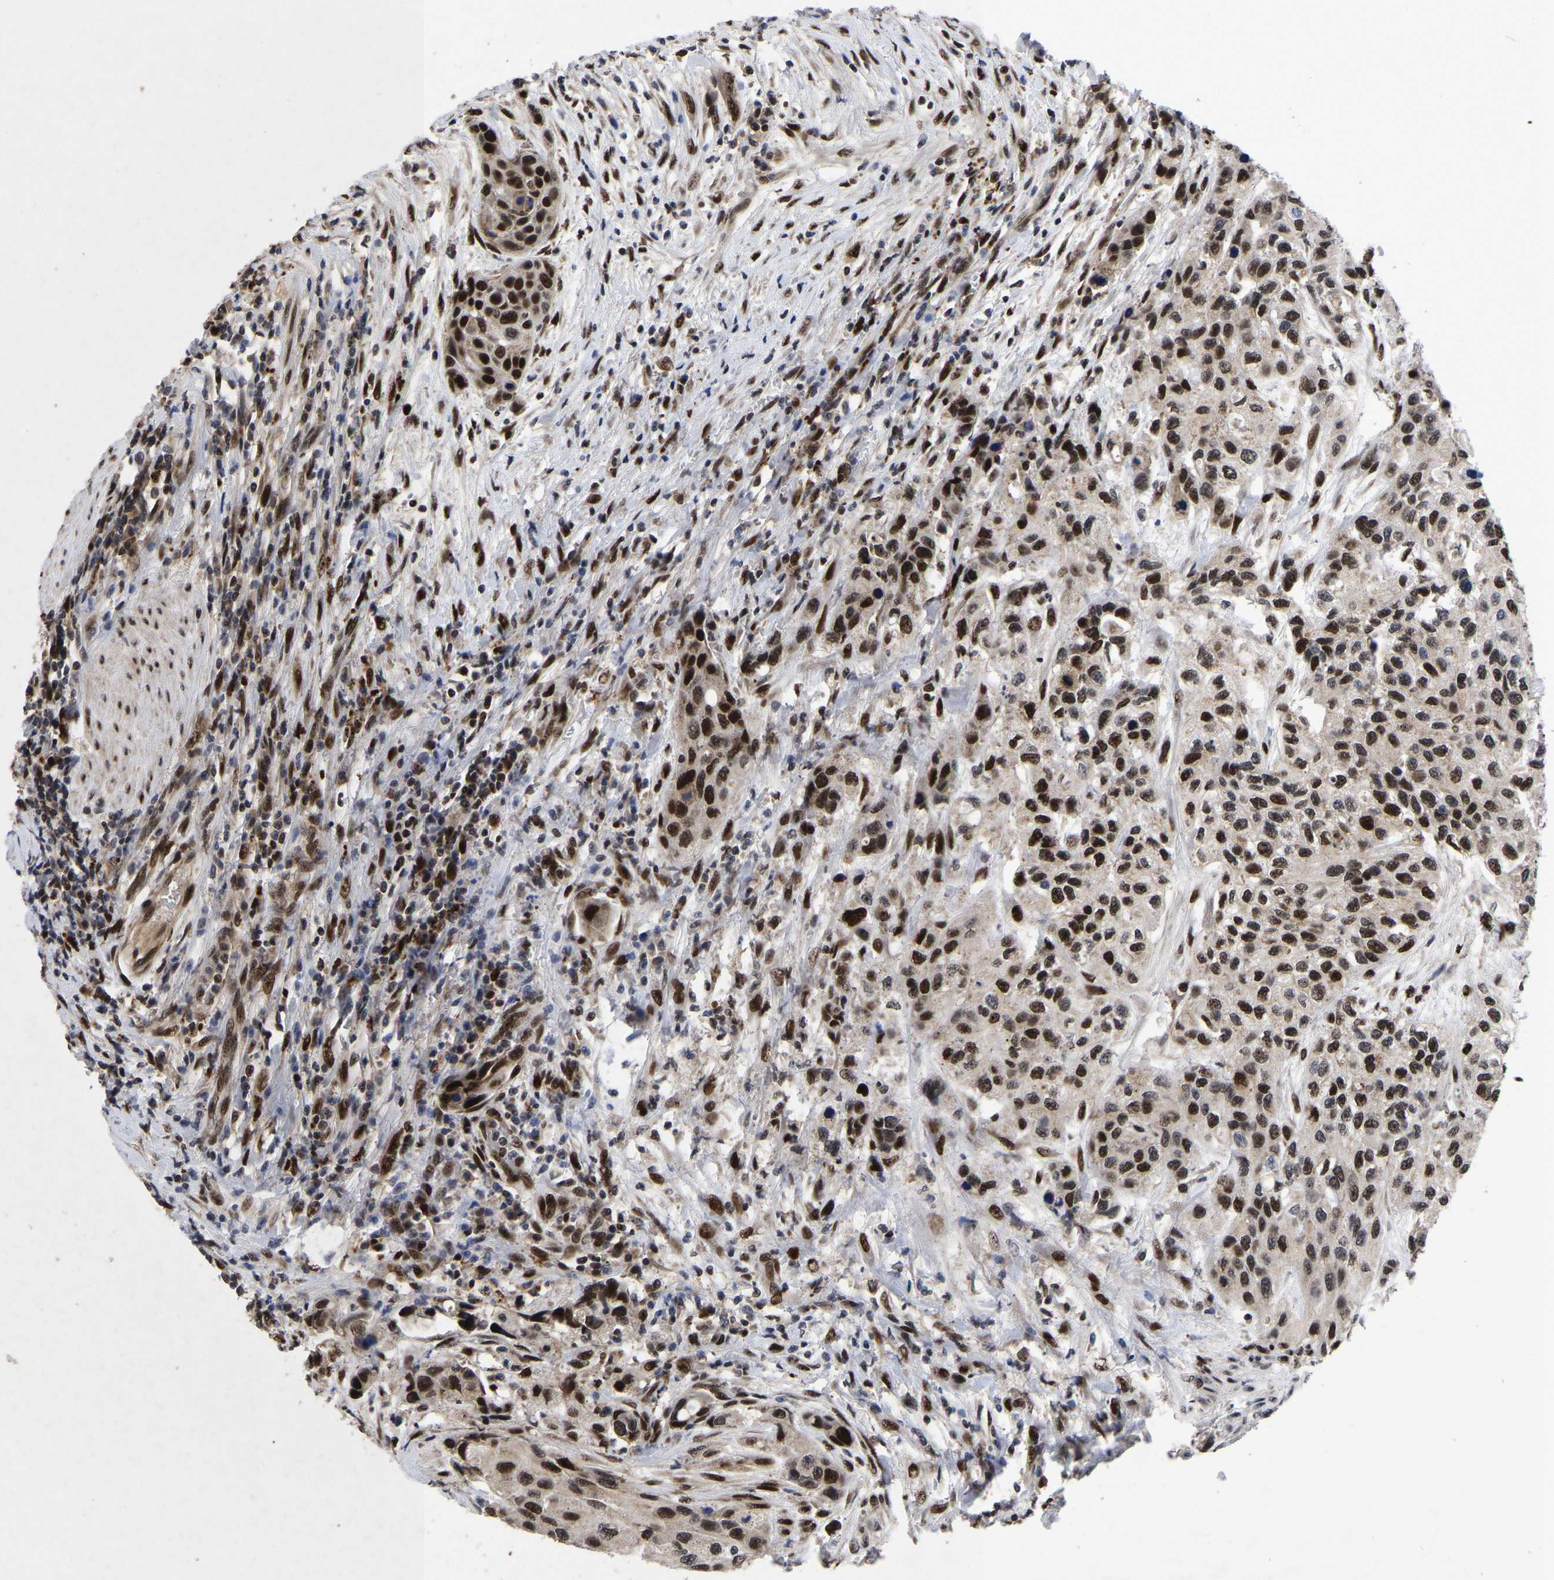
{"staining": {"intensity": "strong", "quantity": ">75%", "location": "nuclear"}, "tissue": "urothelial cancer", "cell_type": "Tumor cells", "image_type": "cancer", "snomed": [{"axis": "morphology", "description": "Urothelial carcinoma, High grade"}, {"axis": "topography", "description": "Urinary bladder"}], "caption": "Immunohistochemical staining of high-grade urothelial carcinoma displays high levels of strong nuclear staining in about >75% of tumor cells. The staining is performed using DAB brown chromogen to label protein expression. The nuclei are counter-stained blue using hematoxylin.", "gene": "JUNB", "patient": {"sex": "female", "age": 56}}